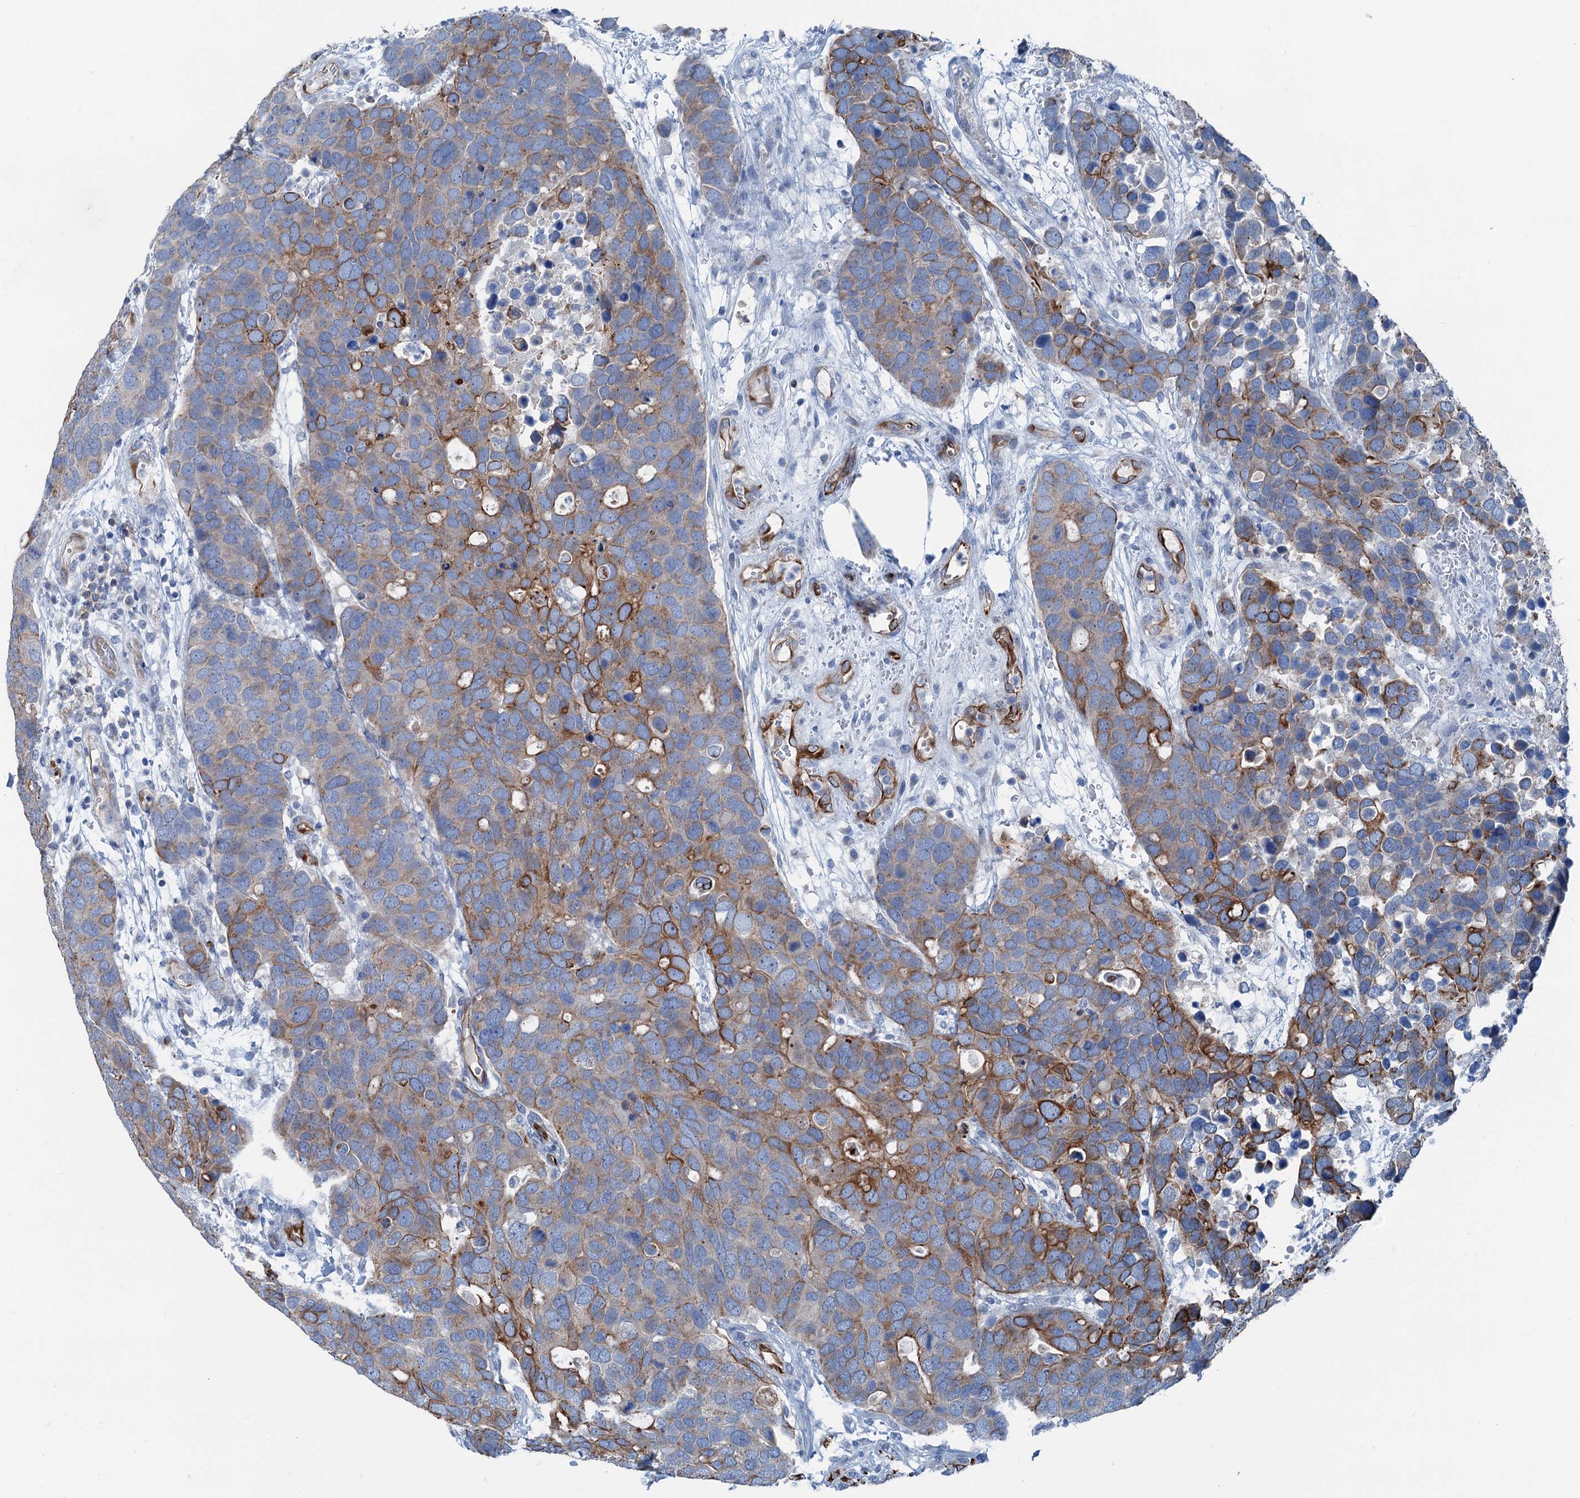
{"staining": {"intensity": "moderate", "quantity": "<25%", "location": "cytoplasmic/membranous"}, "tissue": "breast cancer", "cell_type": "Tumor cells", "image_type": "cancer", "snomed": [{"axis": "morphology", "description": "Duct carcinoma"}, {"axis": "topography", "description": "Breast"}], "caption": "This image displays breast cancer (invasive ductal carcinoma) stained with immunohistochemistry (IHC) to label a protein in brown. The cytoplasmic/membranous of tumor cells show moderate positivity for the protein. Nuclei are counter-stained blue.", "gene": "CALCOCO1", "patient": {"sex": "female", "age": 83}}